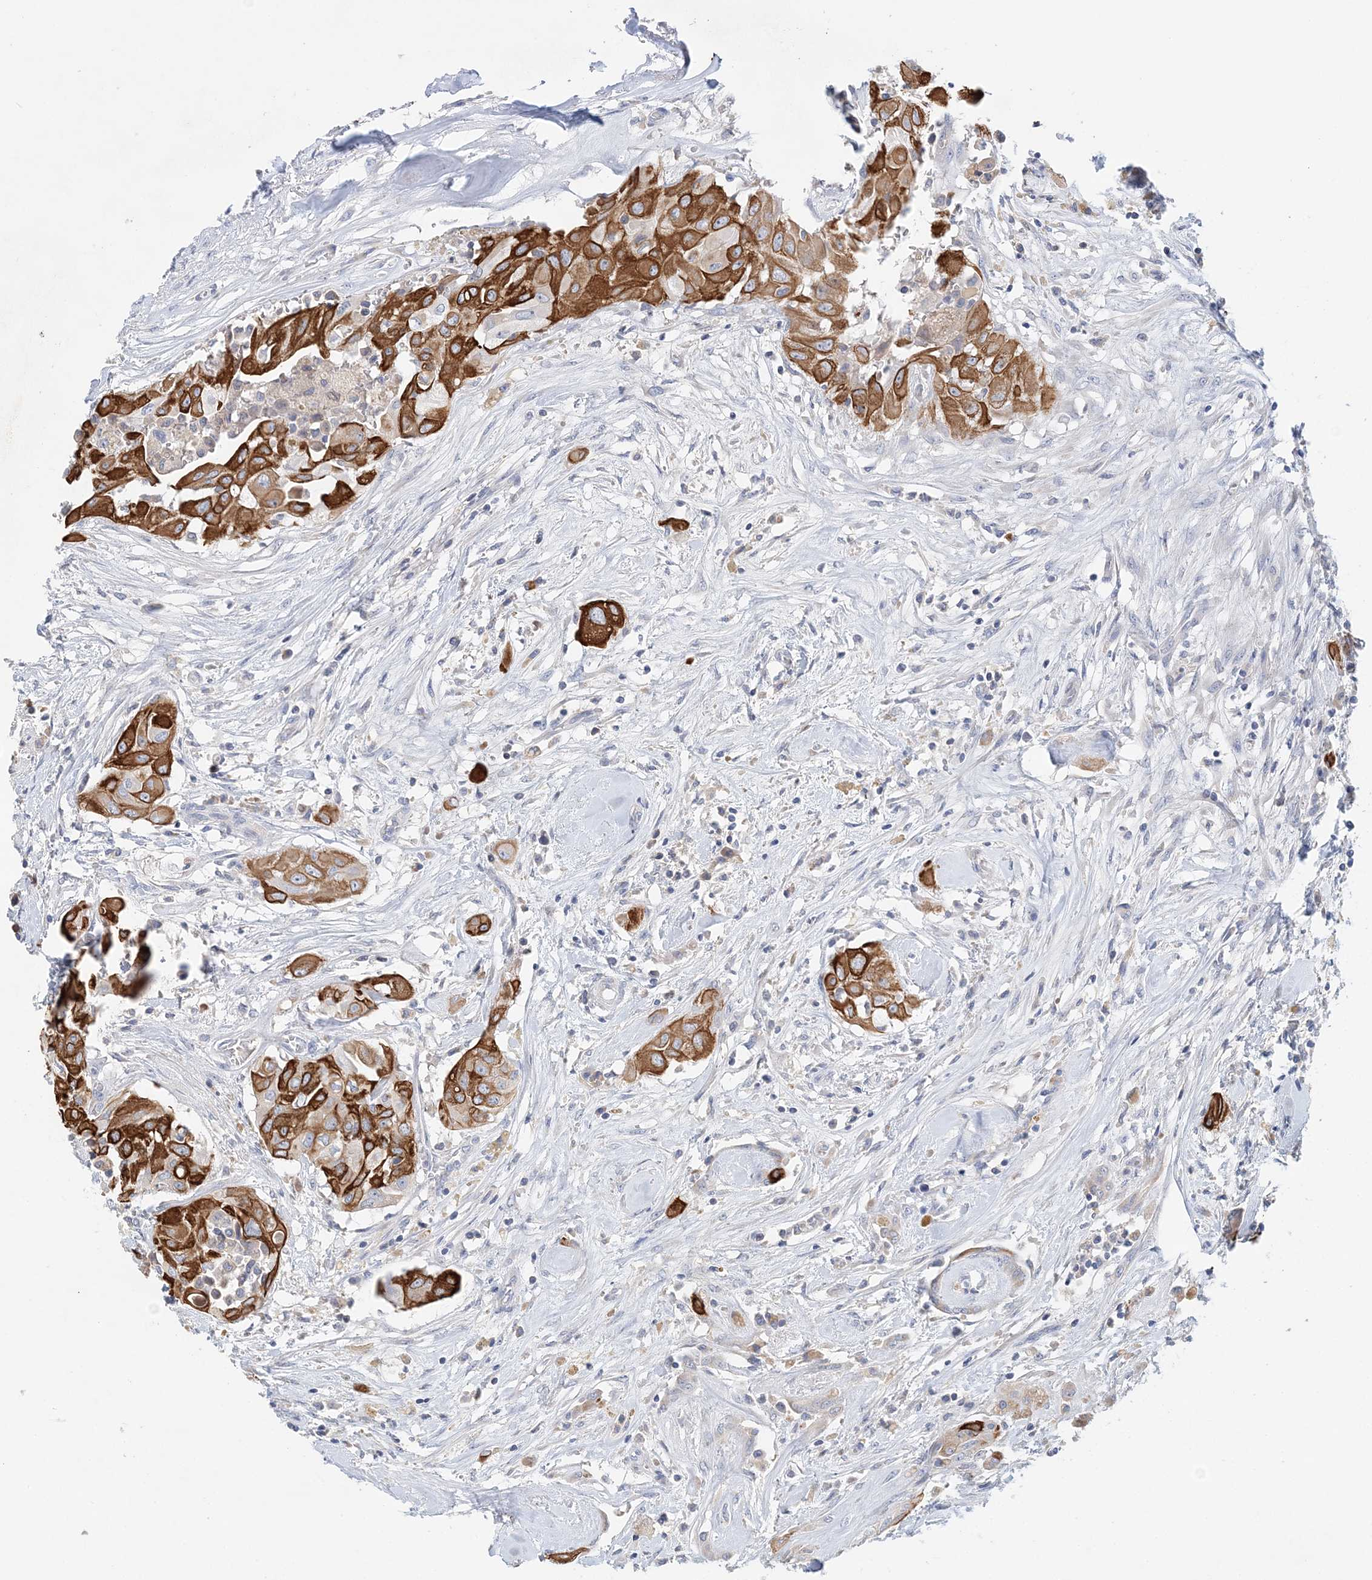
{"staining": {"intensity": "strong", "quantity": ">75%", "location": "cytoplasmic/membranous"}, "tissue": "thyroid cancer", "cell_type": "Tumor cells", "image_type": "cancer", "snomed": [{"axis": "morphology", "description": "Papillary adenocarcinoma, NOS"}, {"axis": "topography", "description": "Thyroid gland"}], "caption": "High-magnification brightfield microscopy of papillary adenocarcinoma (thyroid) stained with DAB (3,3'-diaminobenzidine) (brown) and counterstained with hematoxylin (blue). tumor cells exhibit strong cytoplasmic/membranous positivity is appreciated in about>75% of cells. (brown staining indicates protein expression, while blue staining denotes nuclei).", "gene": "LRRIQ4", "patient": {"sex": "female", "age": 59}}